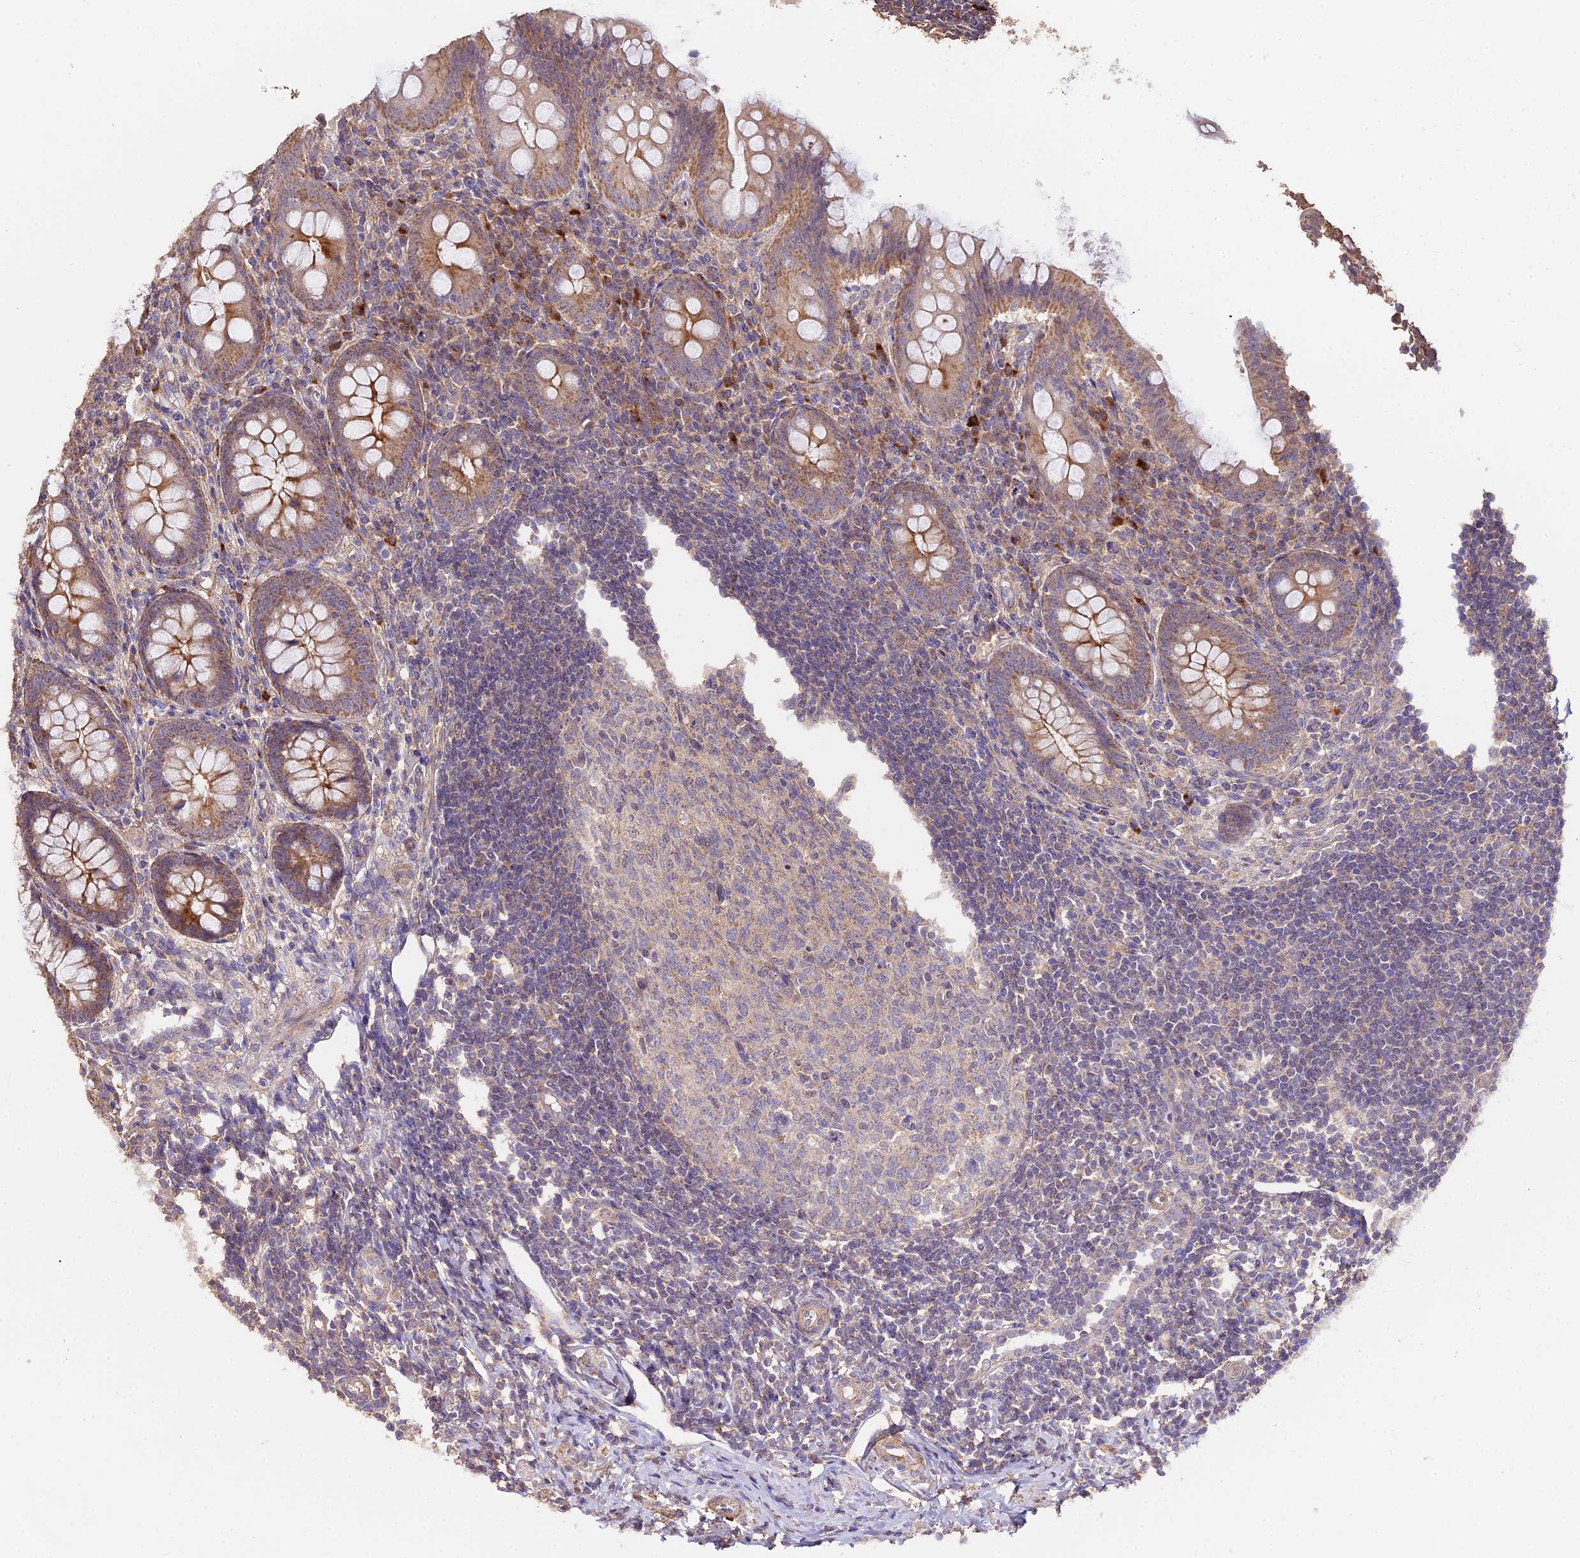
{"staining": {"intensity": "moderate", "quantity": ">75%", "location": "cytoplasmic/membranous"}, "tissue": "appendix", "cell_type": "Glandular cells", "image_type": "normal", "snomed": [{"axis": "morphology", "description": "Normal tissue, NOS"}, {"axis": "topography", "description": "Appendix"}], "caption": "DAB immunohistochemical staining of benign appendix exhibits moderate cytoplasmic/membranous protein expression in about >75% of glandular cells. (Stains: DAB in brown, nuclei in blue, Microscopy: brightfield microscopy at high magnification).", "gene": "METTL13", "patient": {"sex": "female", "age": 33}}